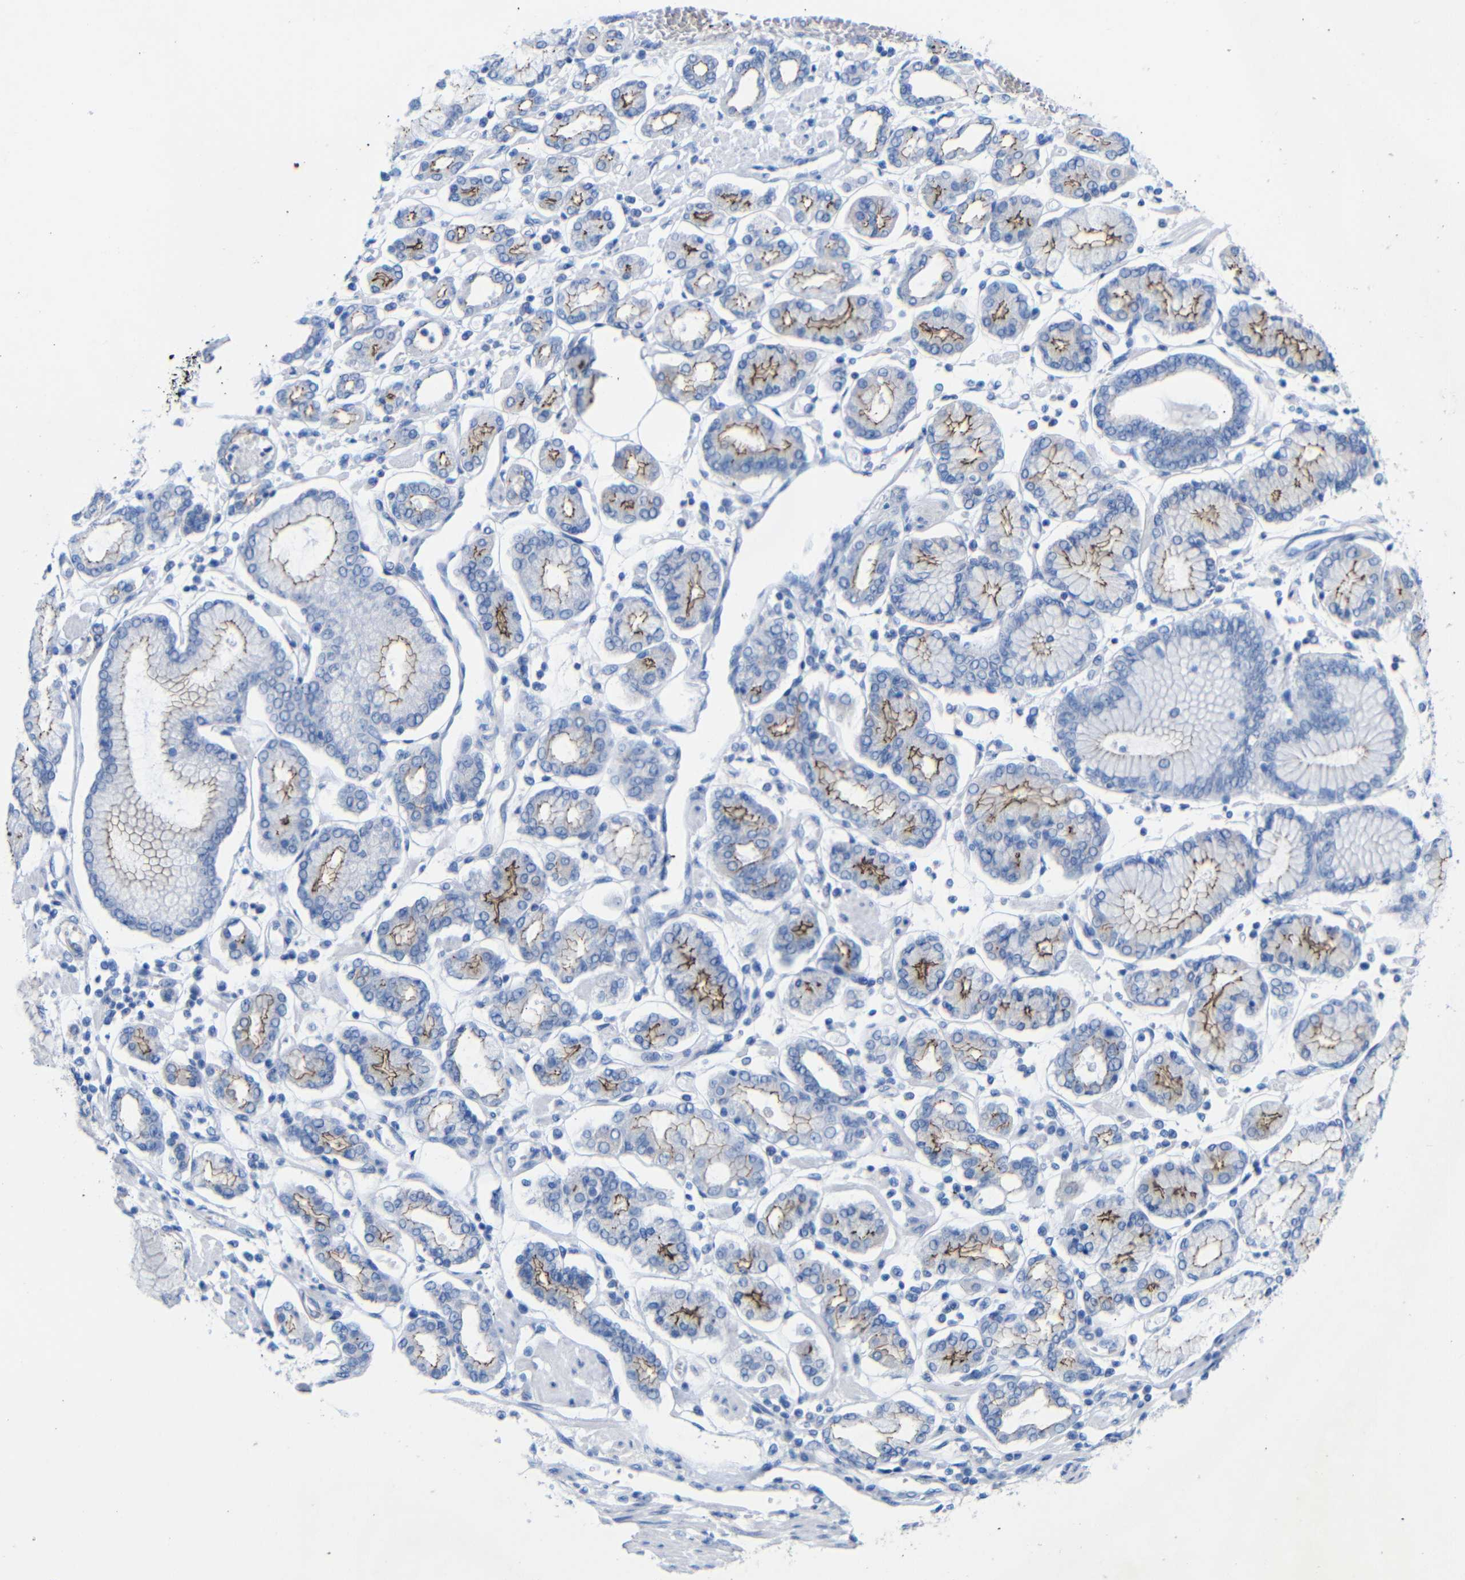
{"staining": {"intensity": "moderate", "quantity": "25%-75%", "location": "cytoplasmic/membranous"}, "tissue": "stomach cancer", "cell_type": "Tumor cells", "image_type": "cancer", "snomed": [{"axis": "morphology", "description": "Adenocarcinoma, NOS"}, {"axis": "topography", "description": "Stomach"}], "caption": "Moderate cytoplasmic/membranous positivity is appreciated in about 25%-75% of tumor cells in adenocarcinoma (stomach).", "gene": "CGNL1", "patient": {"sex": "male", "age": 76}}